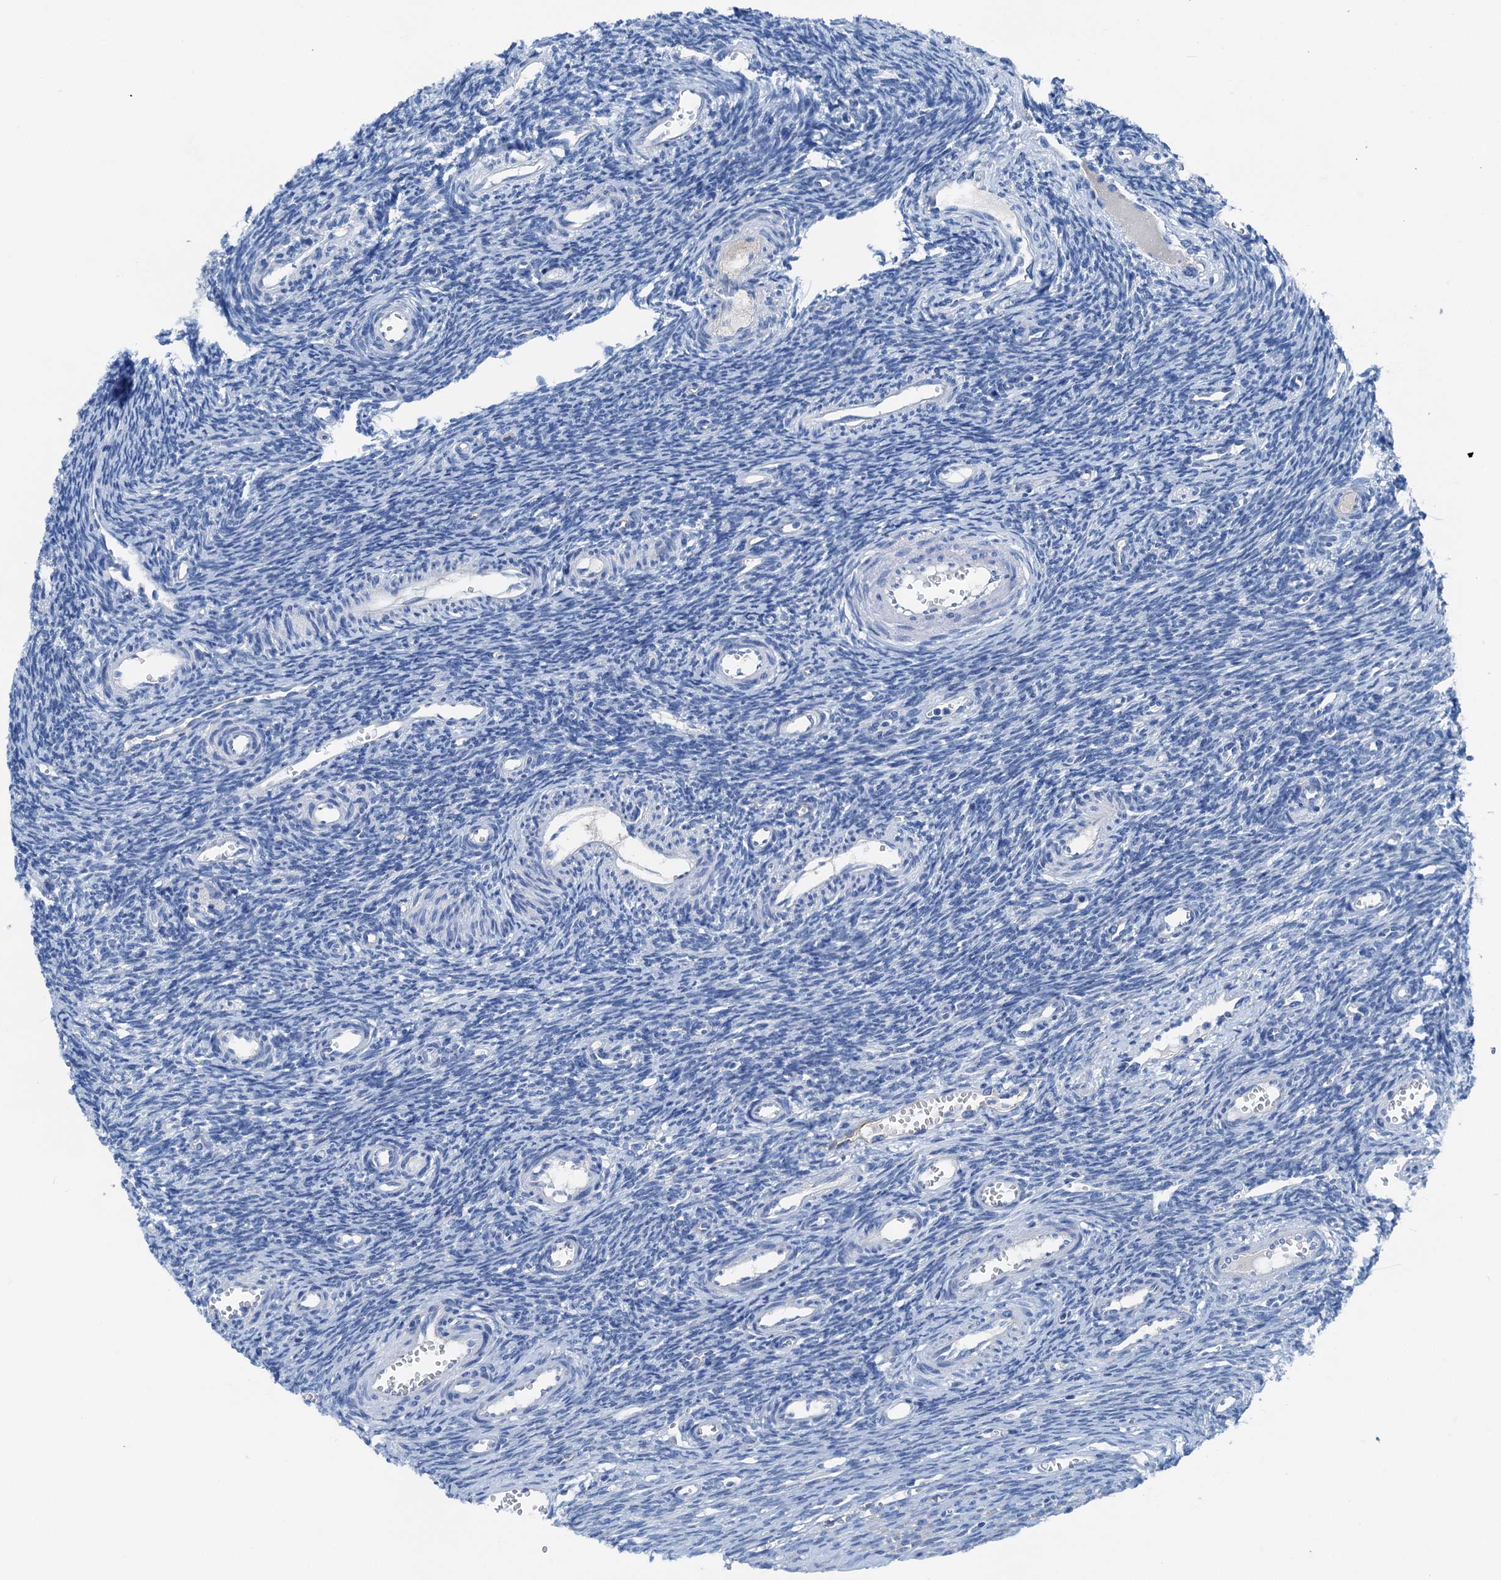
{"staining": {"intensity": "negative", "quantity": "none", "location": "none"}, "tissue": "ovary", "cell_type": "Follicle cells", "image_type": "normal", "snomed": [{"axis": "morphology", "description": "Normal tissue, NOS"}, {"axis": "topography", "description": "Ovary"}], "caption": "DAB immunohistochemical staining of benign ovary shows no significant positivity in follicle cells.", "gene": "C1QTNF4", "patient": {"sex": "female", "age": 39}}